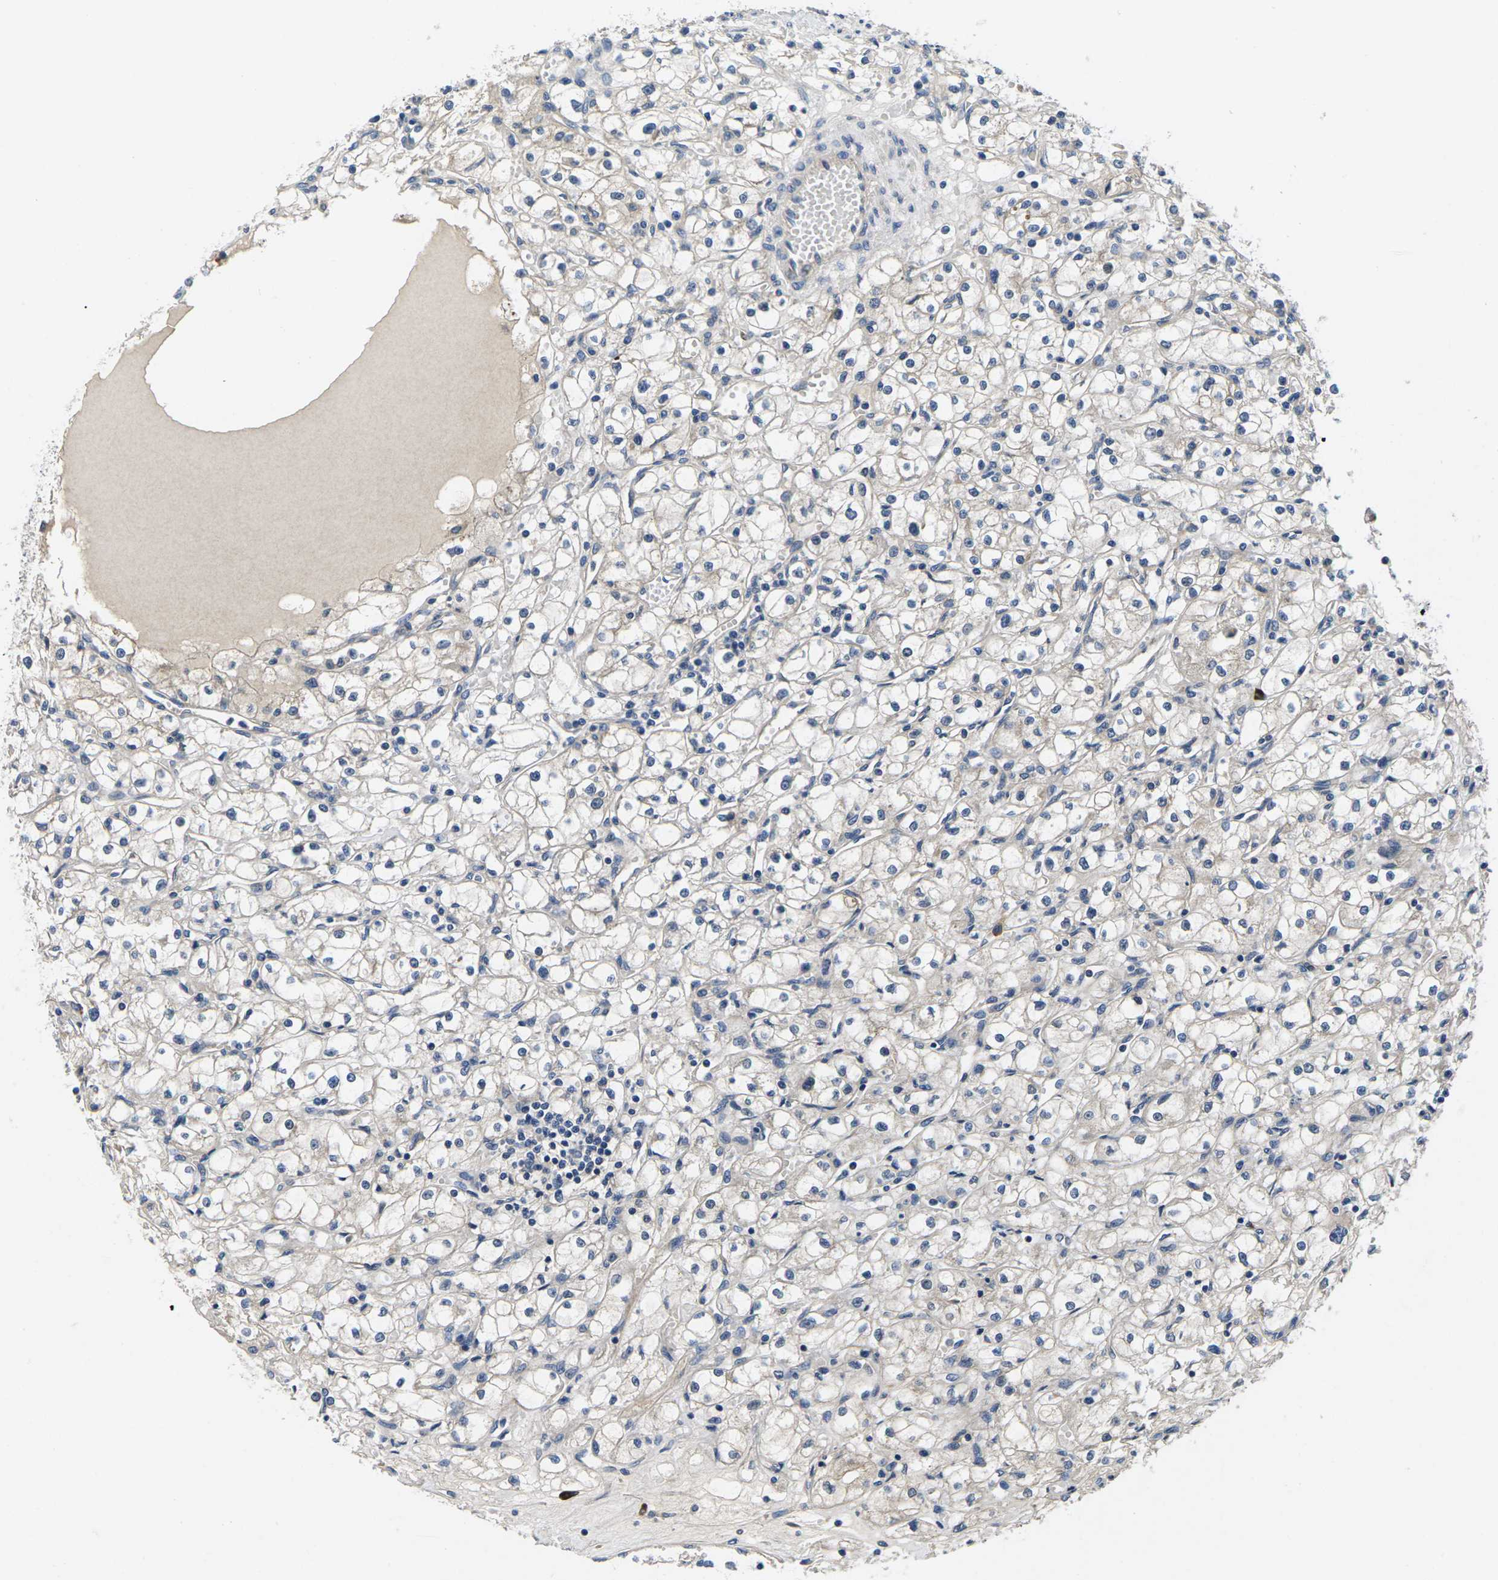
{"staining": {"intensity": "weak", "quantity": "25%-75%", "location": "cytoplasmic/membranous"}, "tissue": "renal cancer", "cell_type": "Tumor cells", "image_type": "cancer", "snomed": [{"axis": "morphology", "description": "Adenocarcinoma, NOS"}, {"axis": "topography", "description": "Kidney"}], "caption": "Protein expression analysis of human adenocarcinoma (renal) reveals weak cytoplasmic/membranous expression in approximately 25%-75% of tumor cells.", "gene": "PLCE1", "patient": {"sex": "male", "age": 56}}